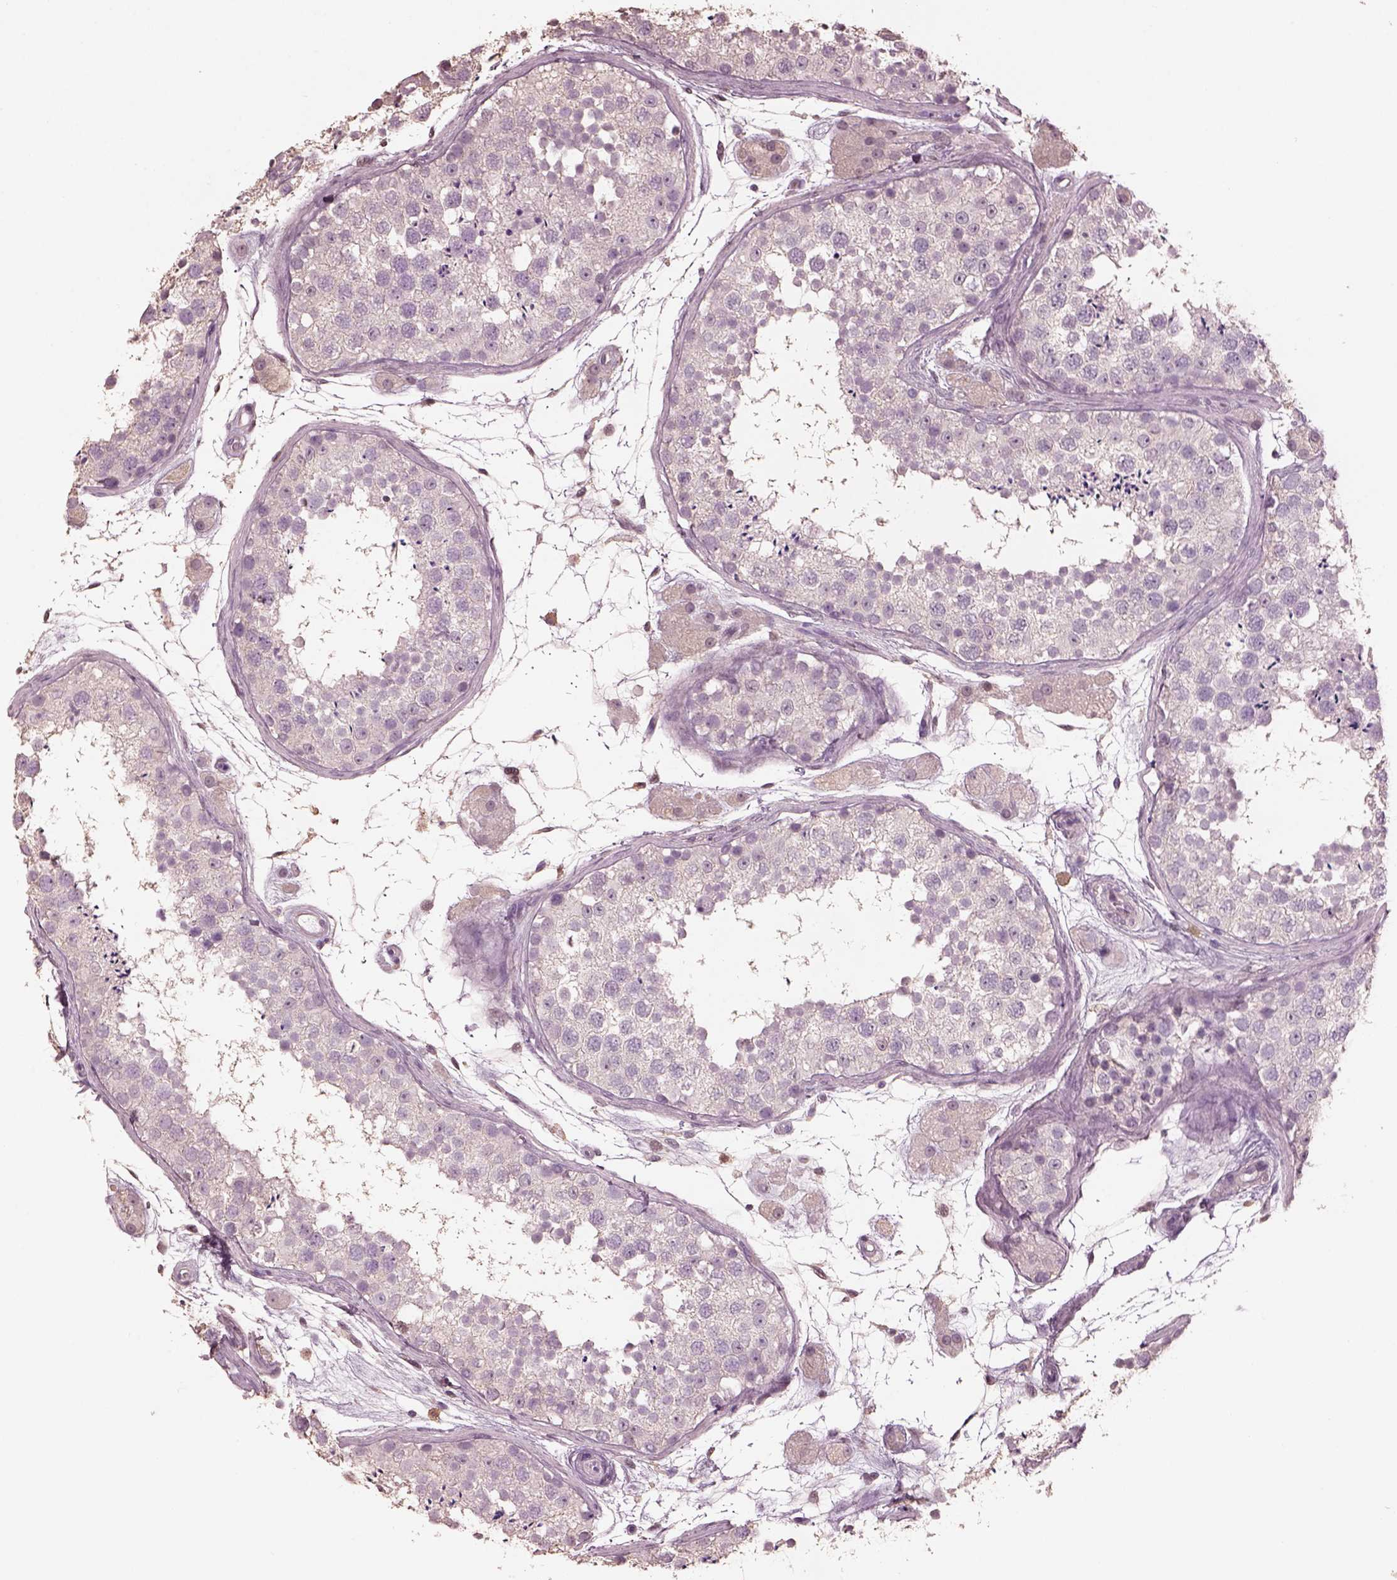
{"staining": {"intensity": "negative", "quantity": "none", "location": "none"}, "tissue": "testis", "cell_type": "Cells in seminiferous ducts", "image_type": "normal", "snomed": [{"axis": "morphology", "description": "Normal tissue, NOS"}, {"axis": "topography", "description": "Testis"}], "caption": "Immunohistochemistry (IHC) of normal human testis displays no positivity in cells in seminiferous ducts. (Stains: DAB (3,3'-diaminobenzidine) IHC with hematoxylin counter stain, Microscopy: brightfield microscopy at high magnification).", "gene": "SRI", "patient": {"sex": "male", "age": 41}}